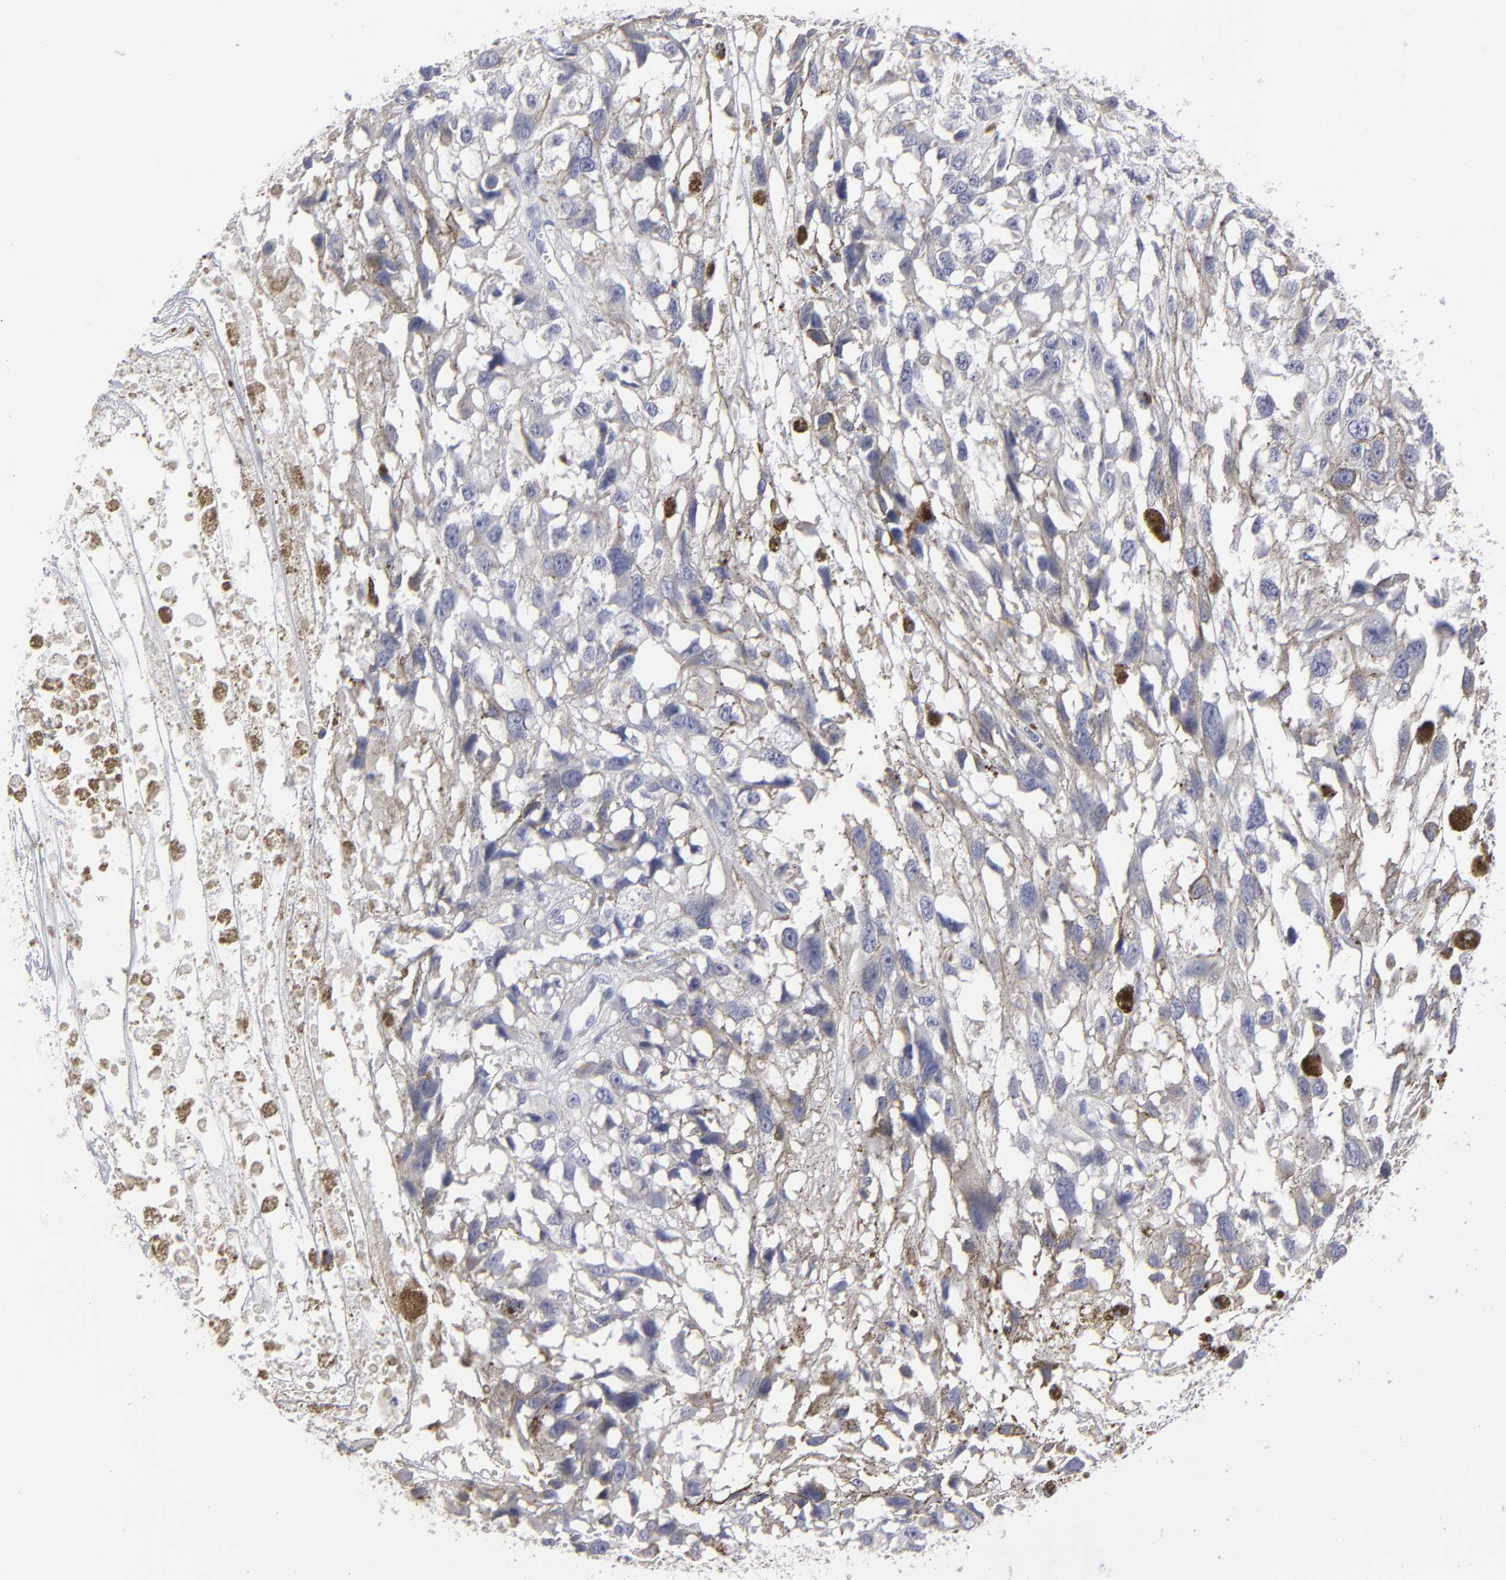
{"staining": {"intensity": "weak", "quantity": "25%-75%", "location": "cytoplasmic/membranous"}, "tissue": "melanoma", "cell_type": "Tumor cells", "image_type": "cancer", "snomed": [{"axis": "morphology", "description": "Malignant melanoma, Metastatic site"}, {"axis": "topography", "description": "Lymph node"}], "caption": "The micrograph exhibits a brown stain indicating the presence of a protein in the cytoplasmic/membranous of tumor cells in melanoma.", "gene": "CCDC80", "patient": {"sex": "male", "age": 59}}